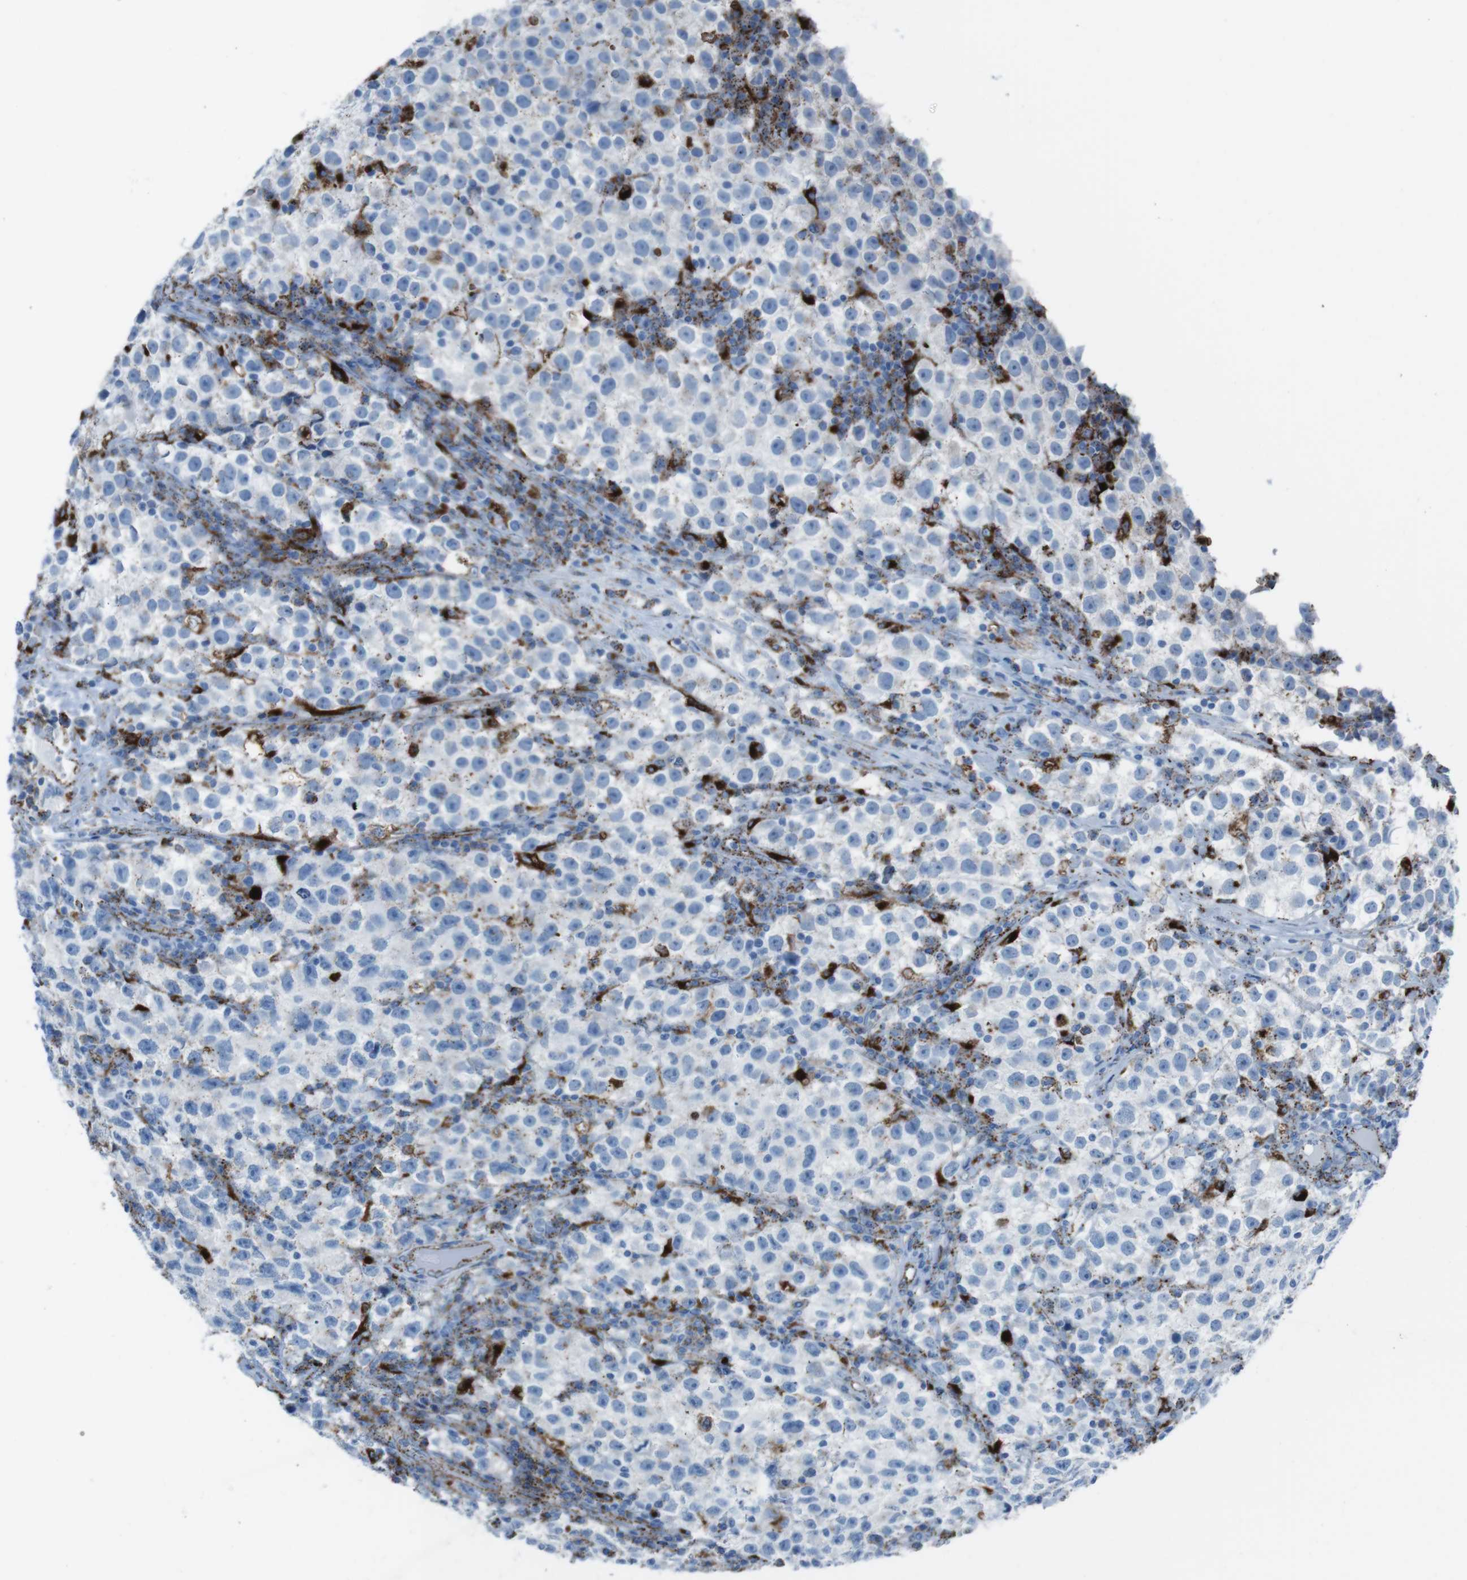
{"staining": {"intensity": "negative", "quantity": "none", "location": "none"}, "tissue": "testis cancer", "cell_type": "Tumor cells", "image_type": "cancer", "snomed": [{"axis": "morphology", "description": "Seminoma, NOS"}, {"axis": "topography", "description": "Testis"}], "caption": "Tumor cells are negative for protein expression in human testis seminoma.", "gene": "SCARB2", "patient": {"sex": "male", "age": 22}}